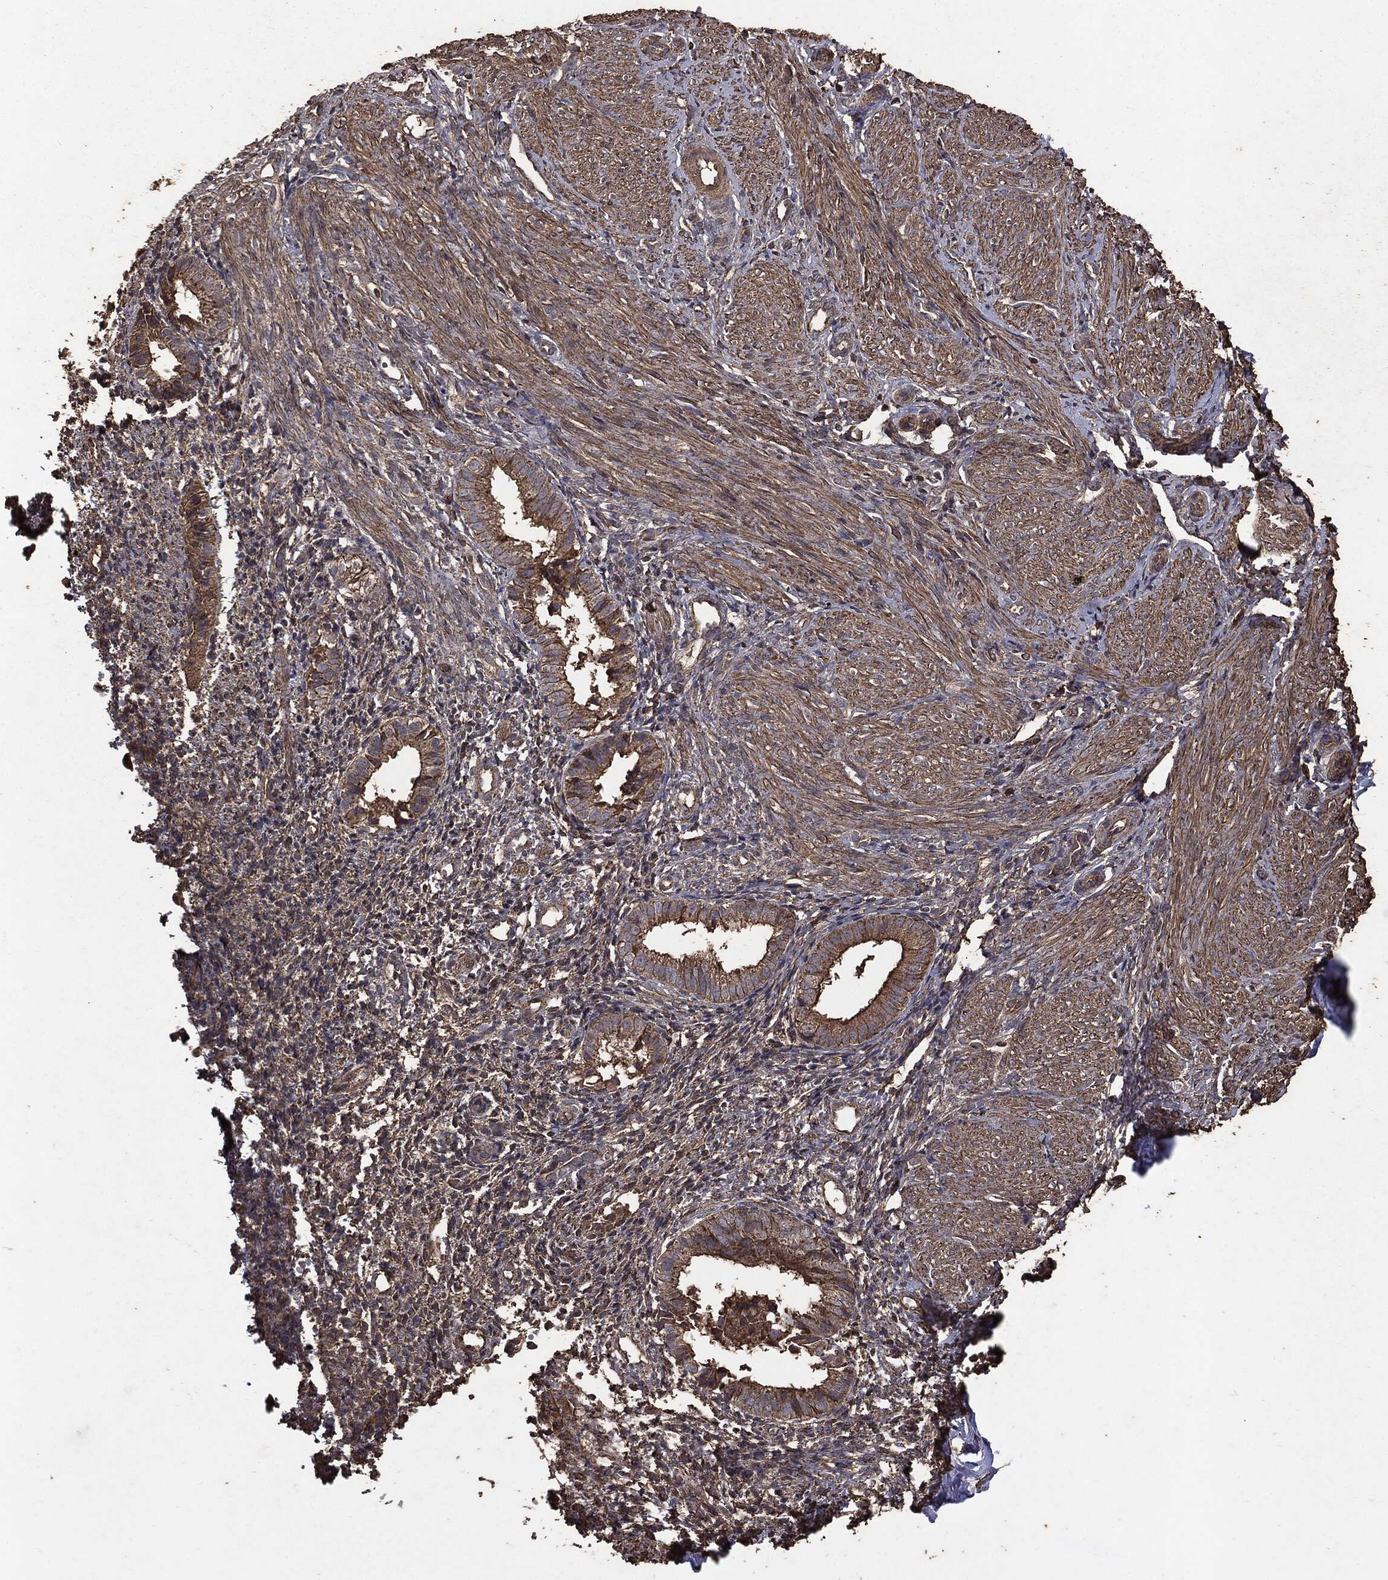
{"staining": {"intensity": "moderate", "quantity": ">75%", "location": "cytoplasmic/membranous"}, "tissue": "endometrium", "cell_type": "Cells in endometrial stroma", "image_type": "normal", "snomed": [{"axis": "morphology", "description": "Normal tissue, NOS"}, {"axis": "topography", "description": "Endometrium"}], "caption": "Immunohistochemical staining of benign endometrium displays medium levels of moderate cytoplasmic/membranous positivity in about >75% of cells in endometrial stroma. Immunohistochemistry (ihc) stains the protein of interest in brown and the nuclei are stained blue.", "gene": "MTOR", "patient": {"sex": "female", "age": 47}}